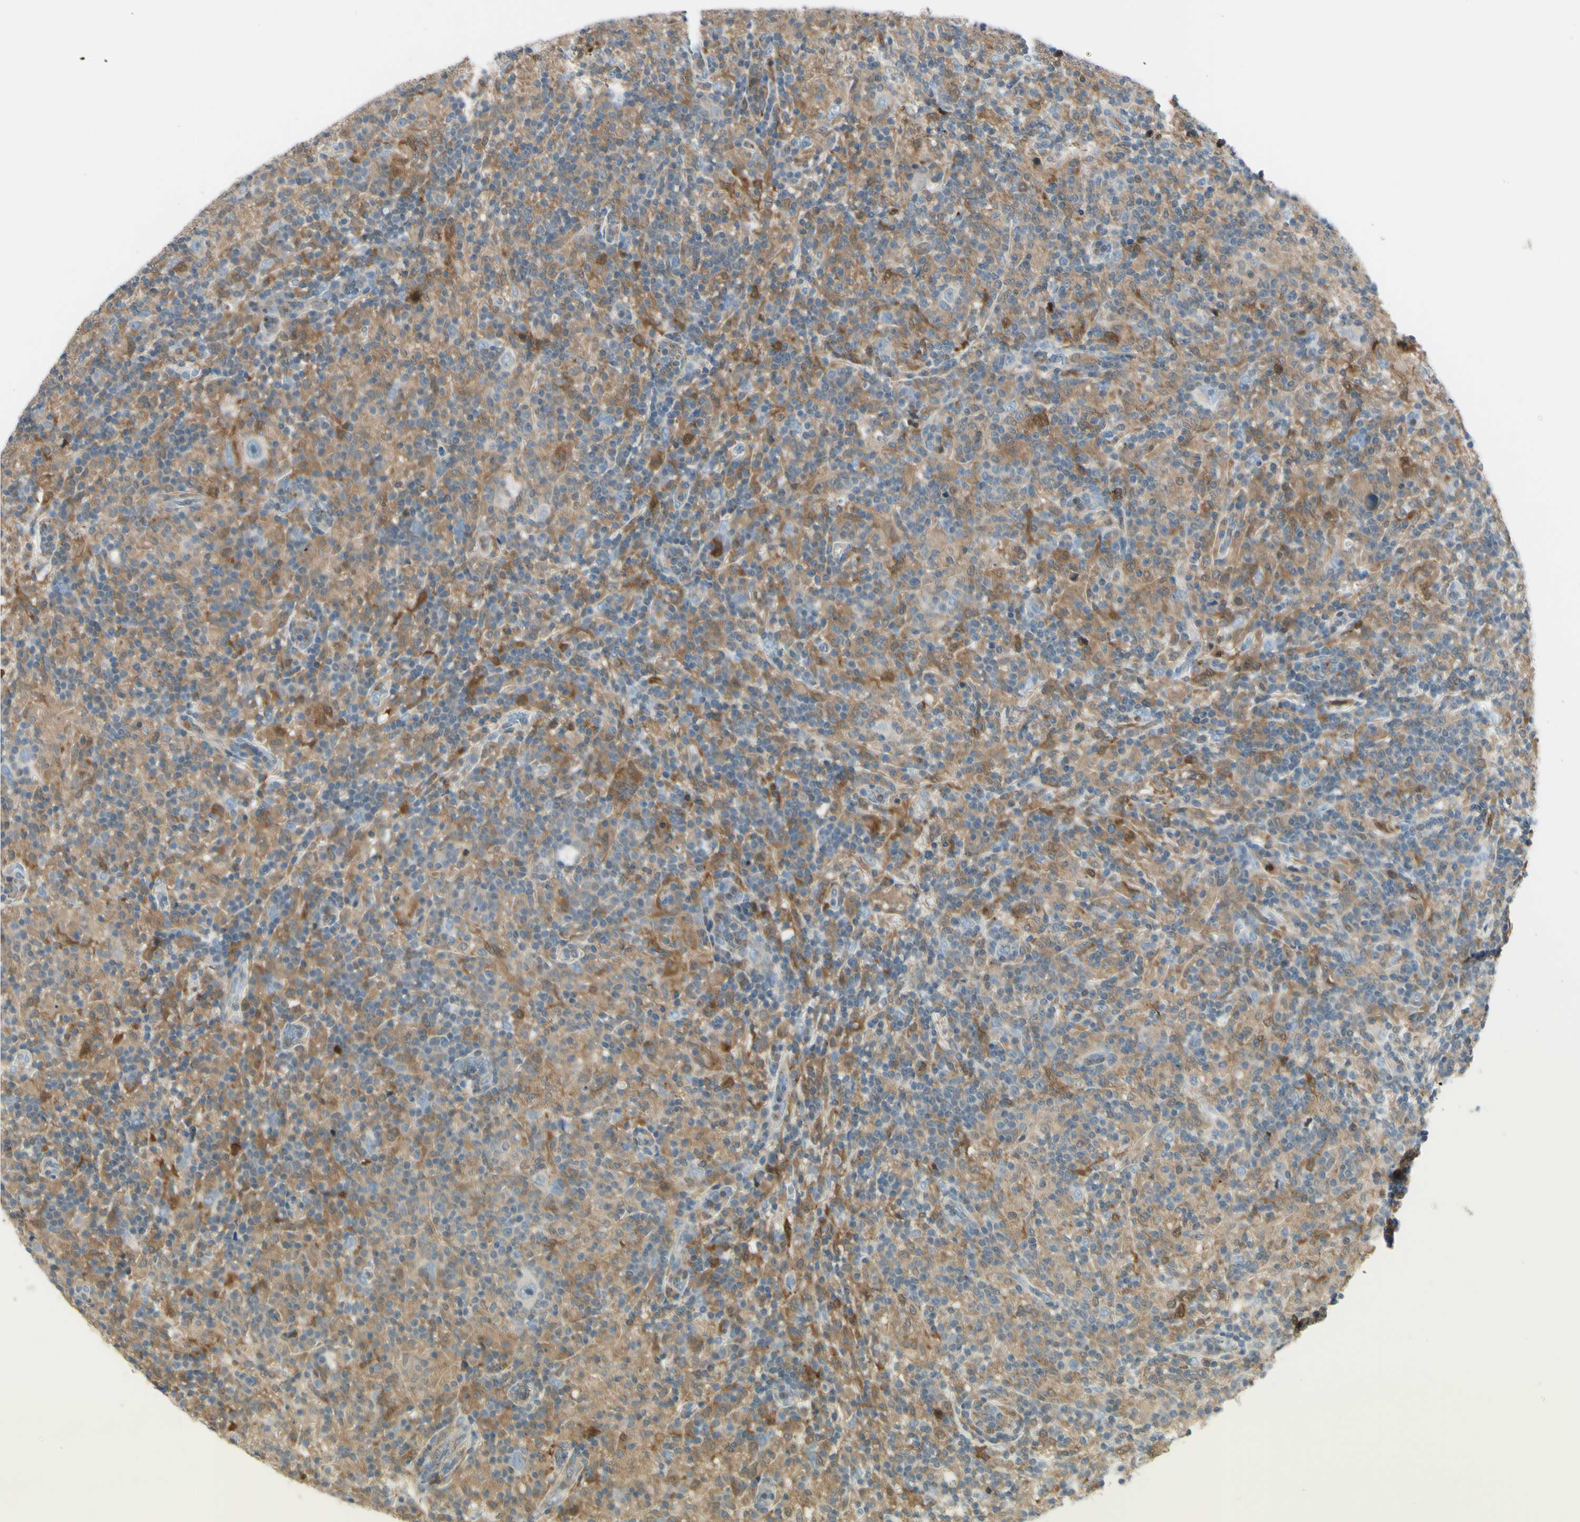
{"staining": {"intensity": "negative", "quantity": "none", "location": "none"}, "tissue": "lymphoma", "cell_type": "Tumor cells", "image_type": "cancer", "snomed": [{"axis": "morphology", "description": "Hodgkin's disease, NOS"}, {"axis": "topography", "description": "Lymph node"}], "caption": "A photomicrograph of Hodgkin's disease stained for a protein displays no brown staining in tumor cells. (DAB IHC, high magnification).", "gene": "CYRIB", "patient": {"sex": "male", "age": 70}}